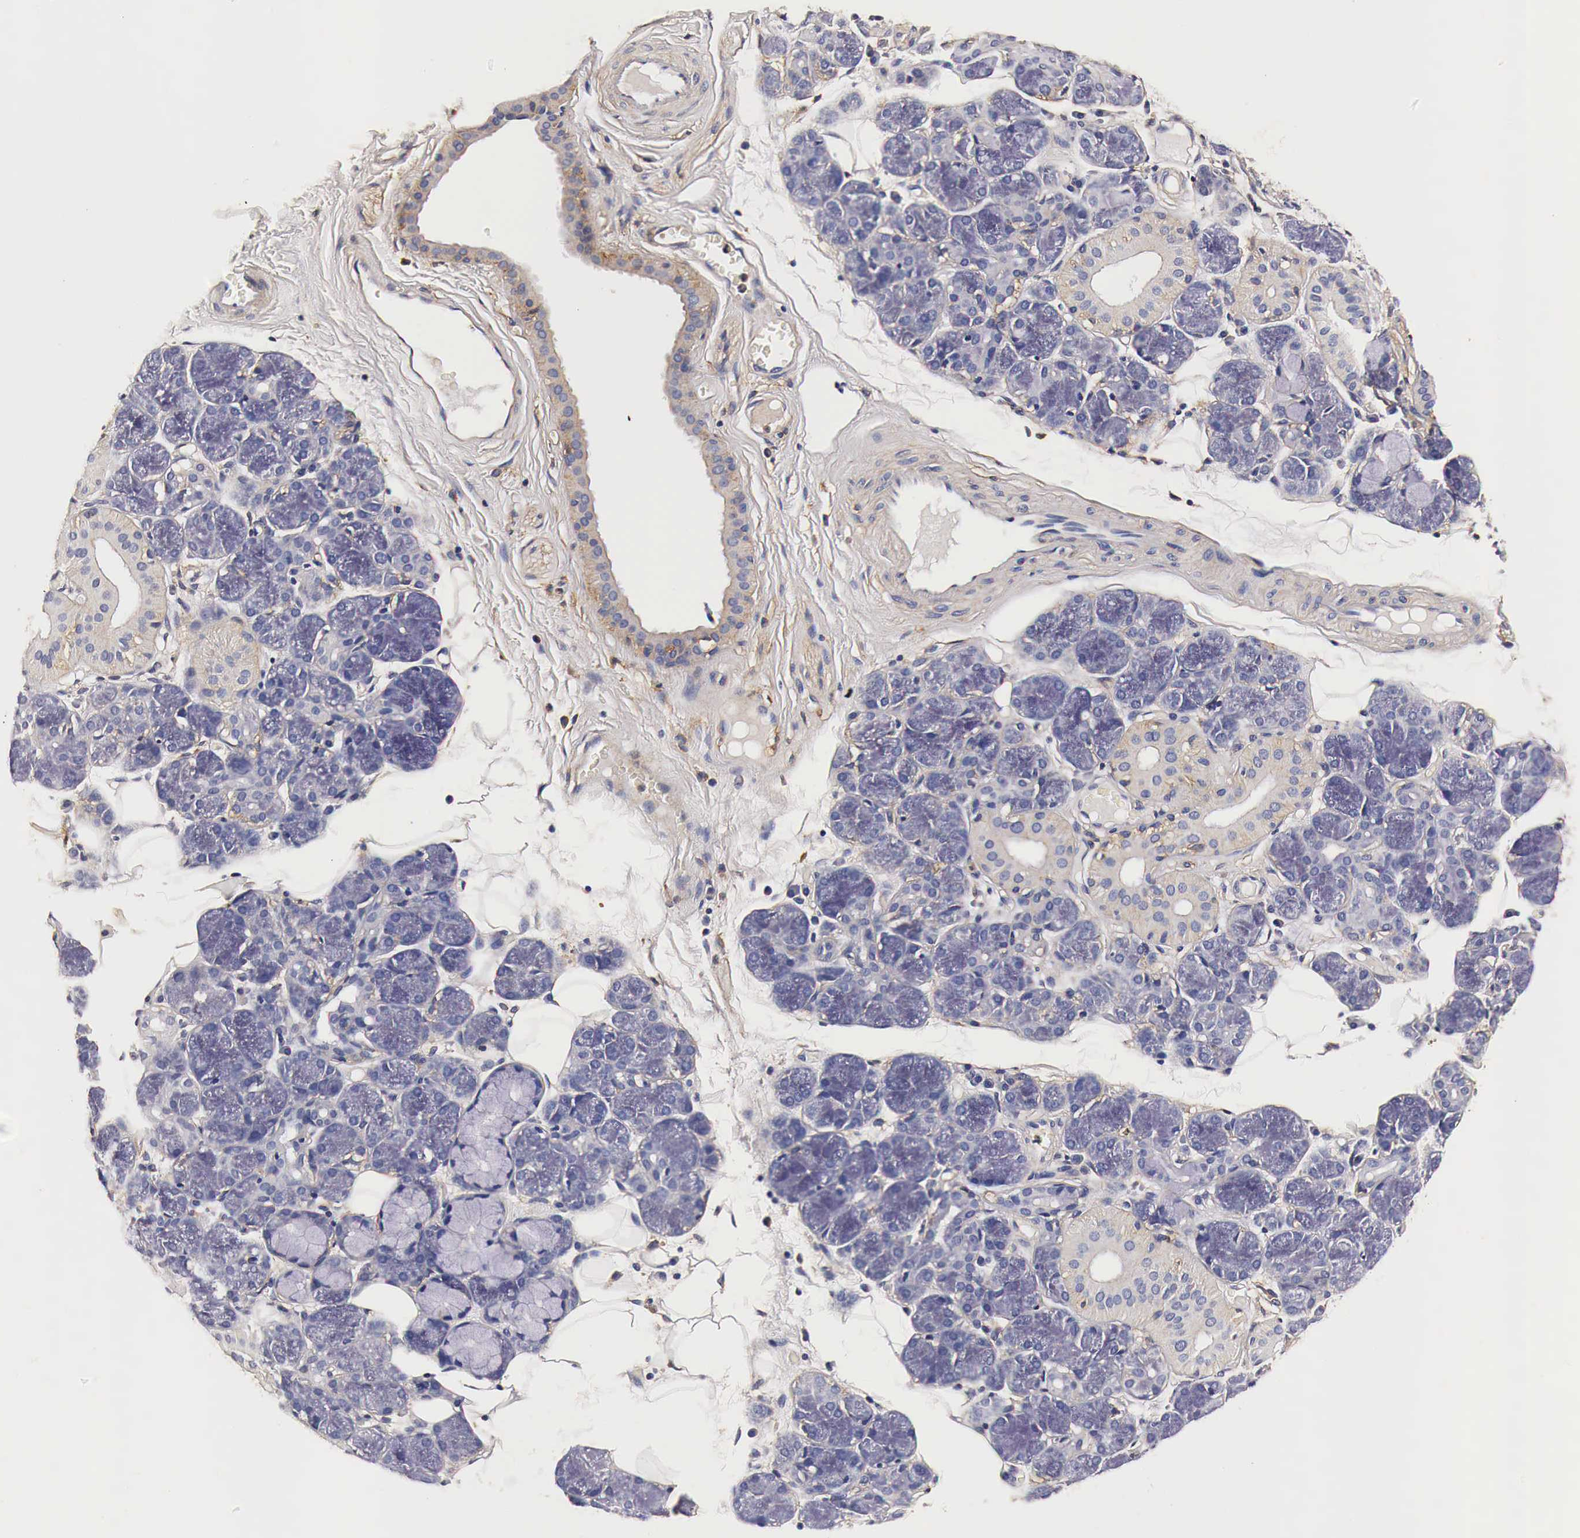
{"staining": {"intensity": "negative", "quantity": "none", "location": "none"}, "tissue": "salivary gland", "cell_type": "Glandular cells", "image_type": "normal", "snomed": [{"axis": "morphology", "description": "Normal tissue, NOS"}, {"axis": "topography", "description": "Salivary gland"}], "caption": "There is no significant expression in glandular cells of salivary gland. (Brightfield microscopy of DAB immunohistochemistry (IHC) at high magnification).", "gene": "RP2", "patient": {"sex": "male", "age": 54}}